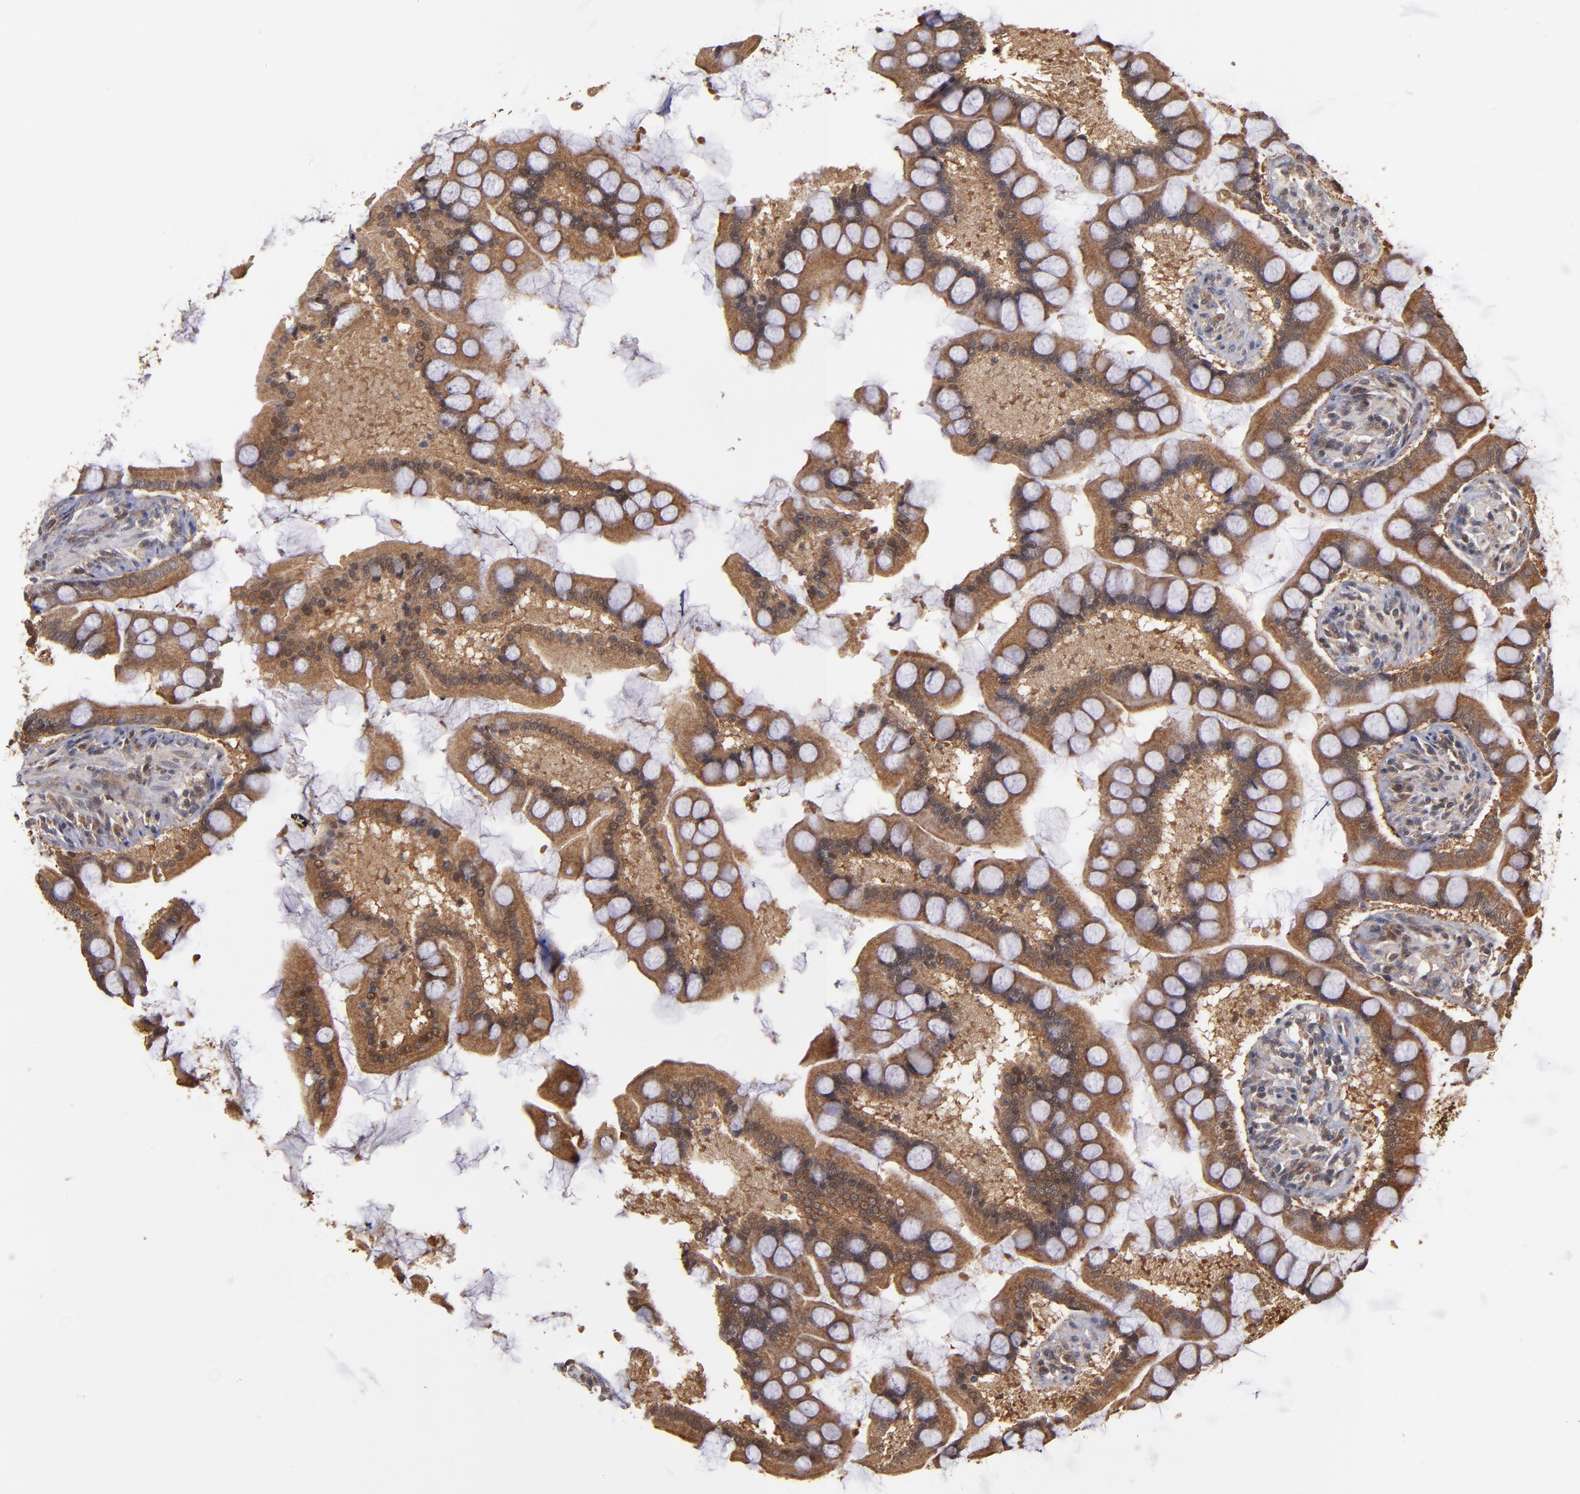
{"staining": {"intensity": "strong", "quantity": ">75%", "location": "cytoplasmic/membranous"}, "tissue": "small intestine", "cell_type": "Glandular cells", "image_type": "normal", "snomed": [{"axis": "morphology", "description": "Normal tissue, NOS"}, {"axis": "topography", "description": "Small intestine"}], "caption": "High-power microscopy captured an IHC micrograph of unremarkable small intestine, revealing strong cytoplasmic/membranous staining in about >75% of glandular cells.", "gene": "BDKRB1", "patient": {"sex": "male", "age": 41}}